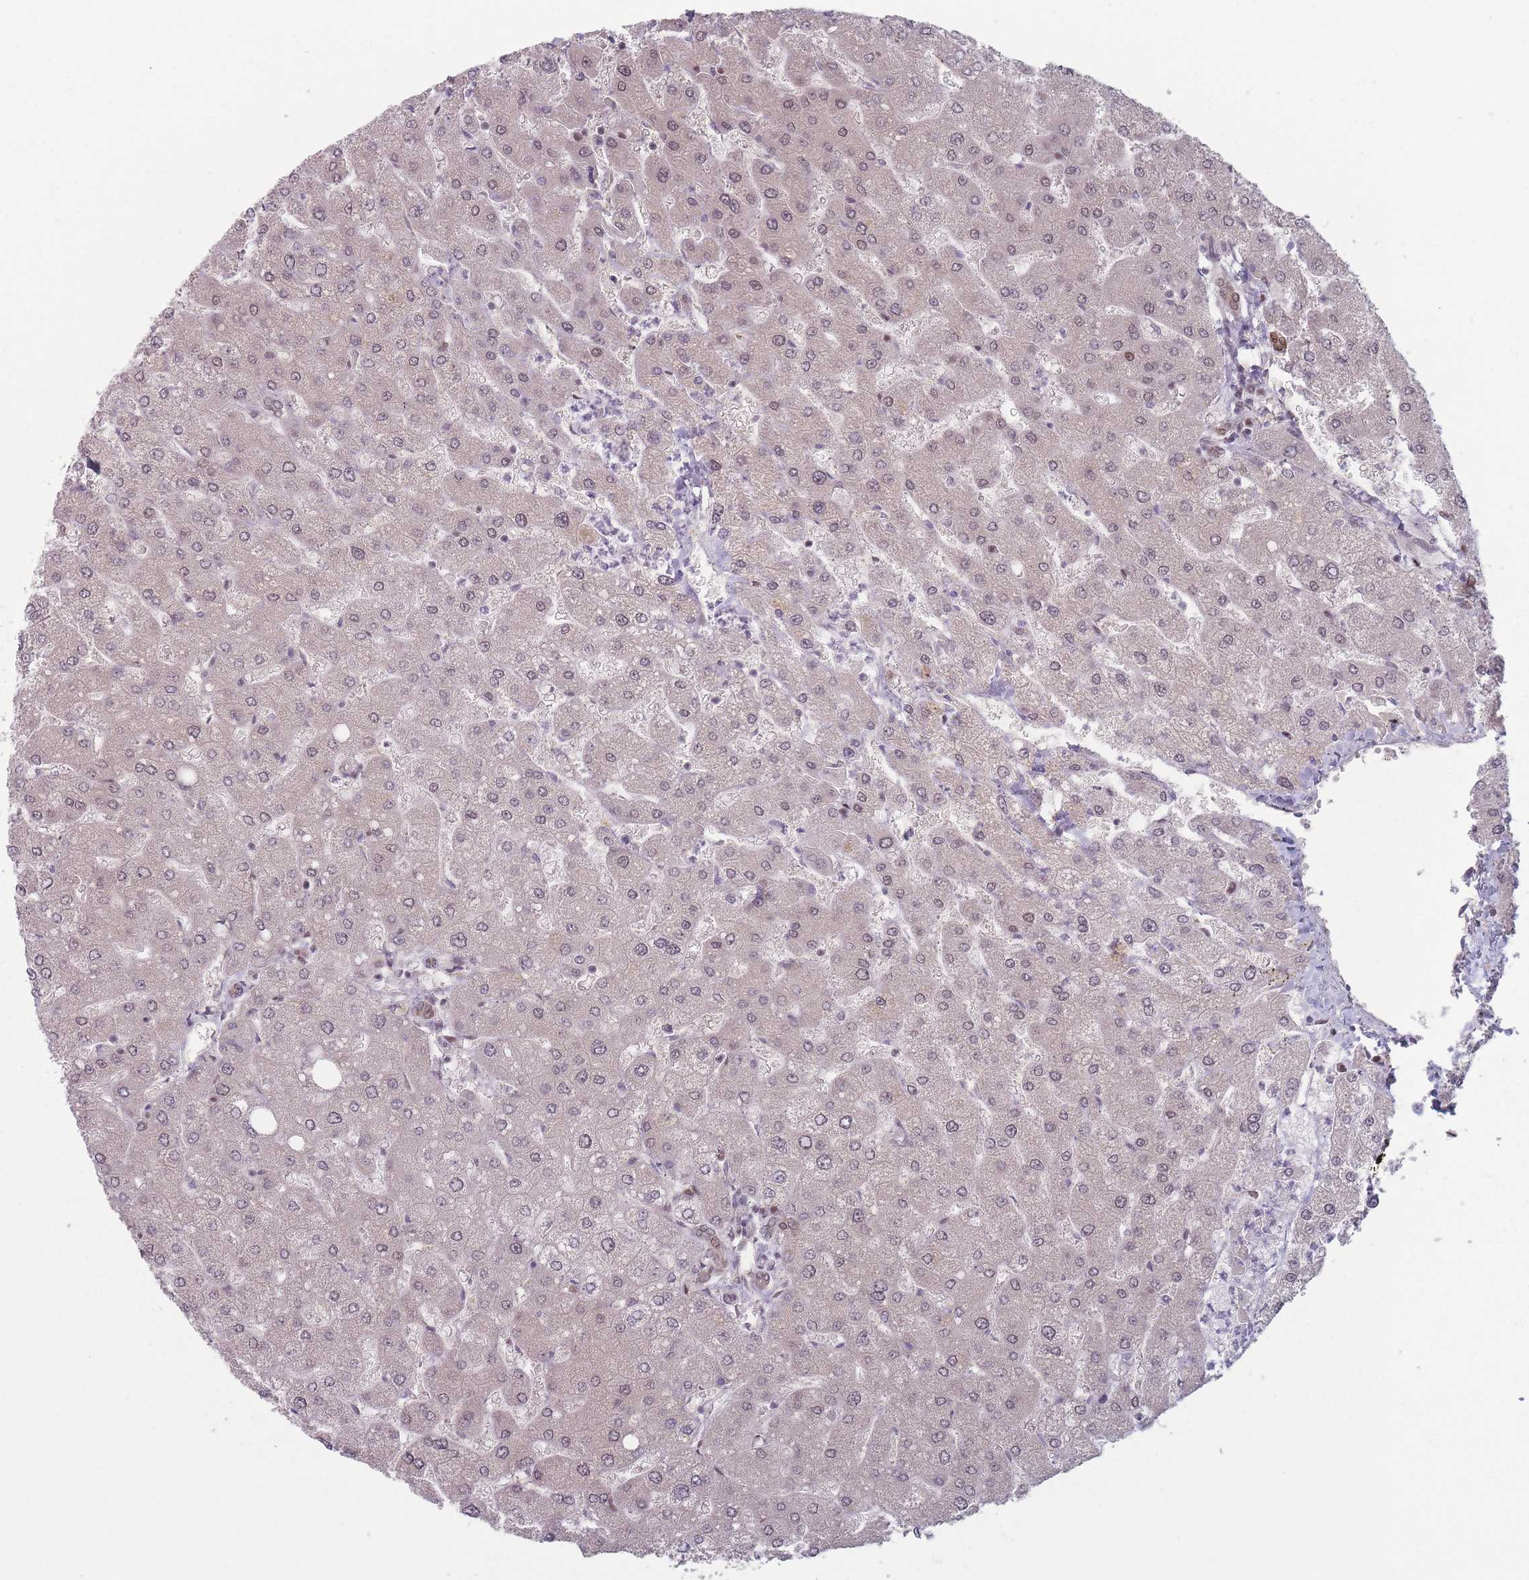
{"staining": {"intensity": "weak", "quantity": ">75%", "location": "cytoplasmic/membranous,nuclear"}, "tissue": "liver", "cell_type": "Cholangiocytes", "image_type": "normal", "snomed": [{"axis": "morphology", "description": "Normal tissue, NOS"}, {"axis": "topography", "description": "Liver"}], "caption": "Human liver stained with a brown dye exhibits weak cytoplasmic/membranous,nuclear positive expression in approximately >75% of cholangiocytes.", "gene": "SH3BGRL2", "patient": {"sex": "male", "age": 55}}